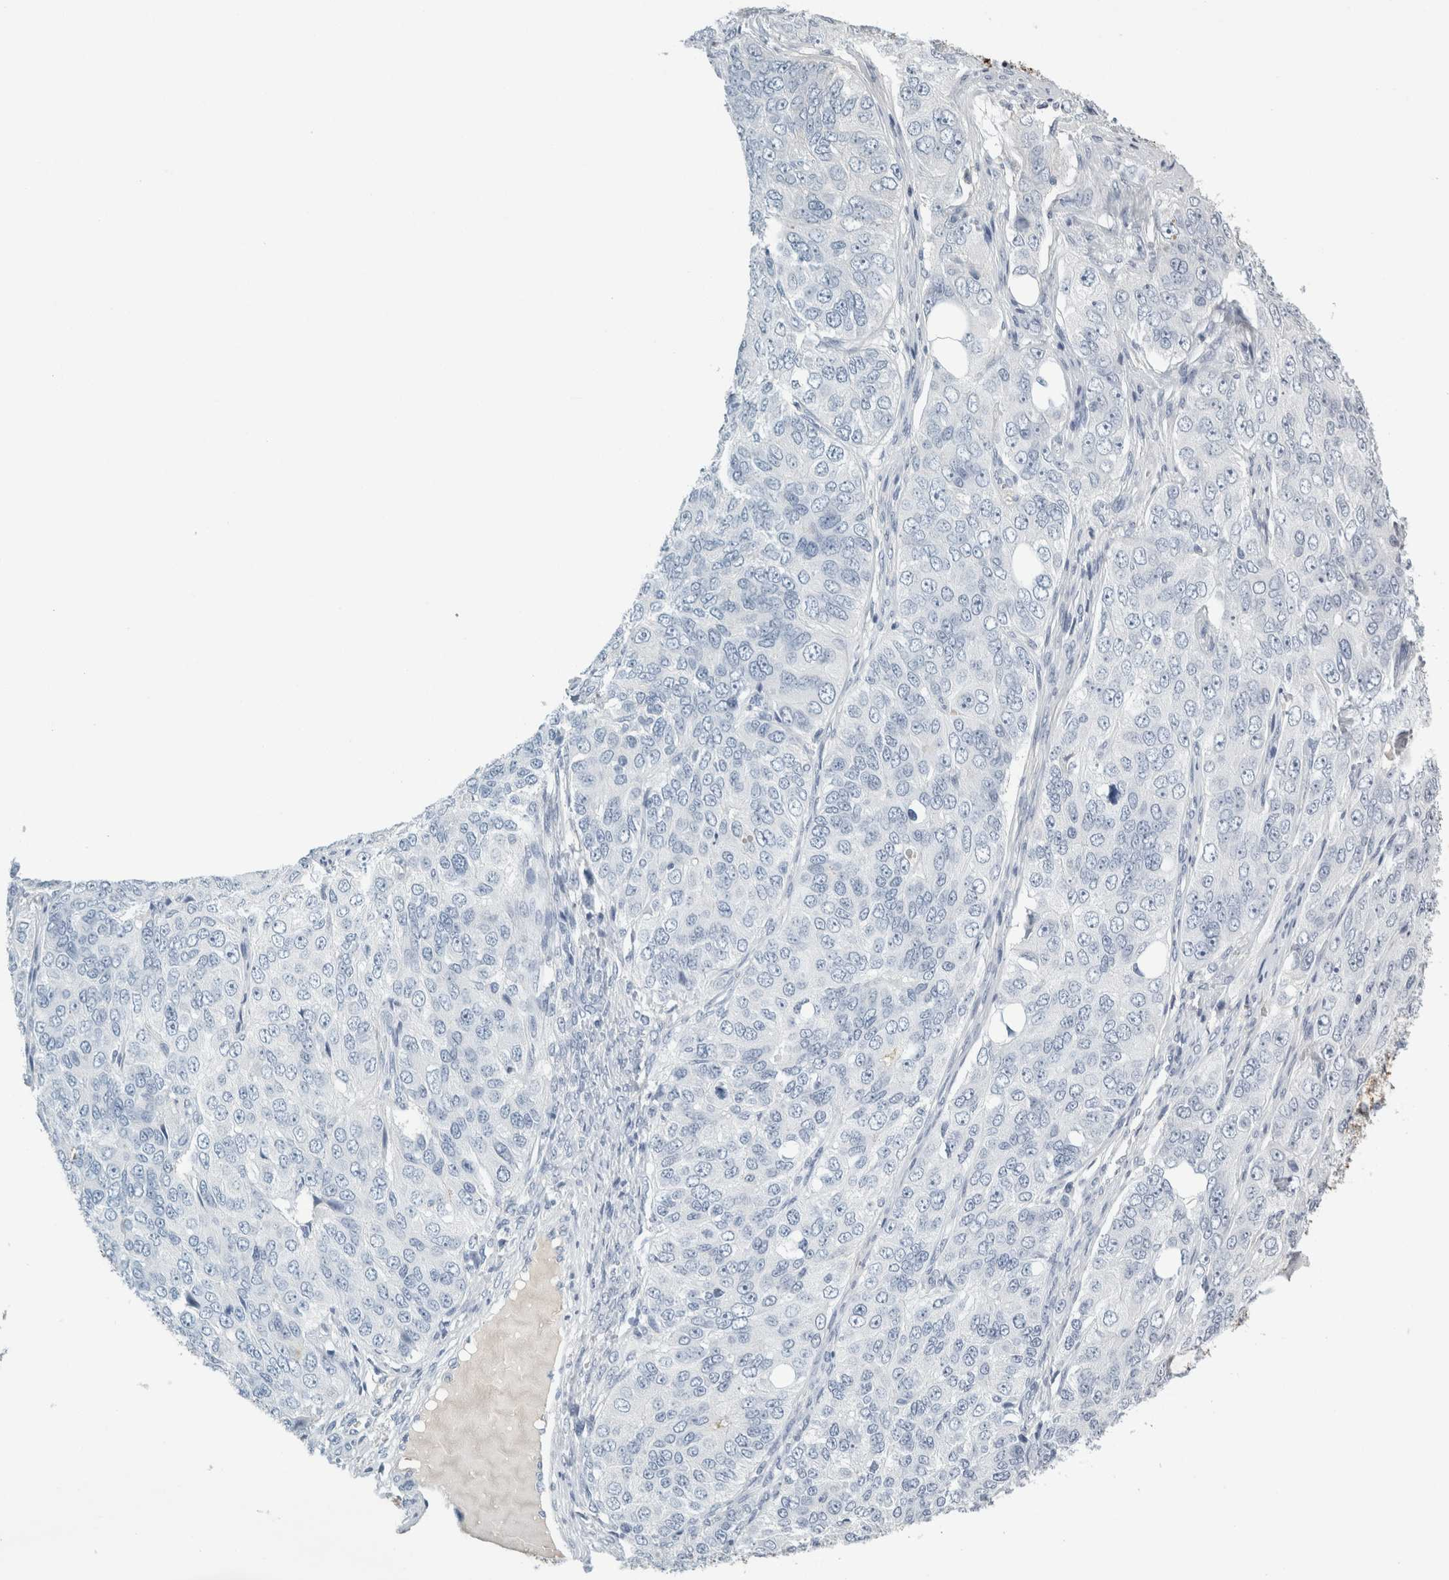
{"staining": {"intensity": "negative", "quantity": "none", "location": "none"}, "tissue": "ovarian cancer", "cell_type": "Tumor cells", "image_type": "cancer", "snomed": [{"axis": "morphology", "description": "Carcinoma, endometroid"}, {"axis": "topography", "description": "Ovary"}], "caption": "Immunohistochemistry histopathology image of ovarian cancer (endometroid carcinoma) stained for a protein (brown), which reveals no staining in tumor cells.", "gene": "TSPAN8", "patient": {"sex": "female", "age": 51}}